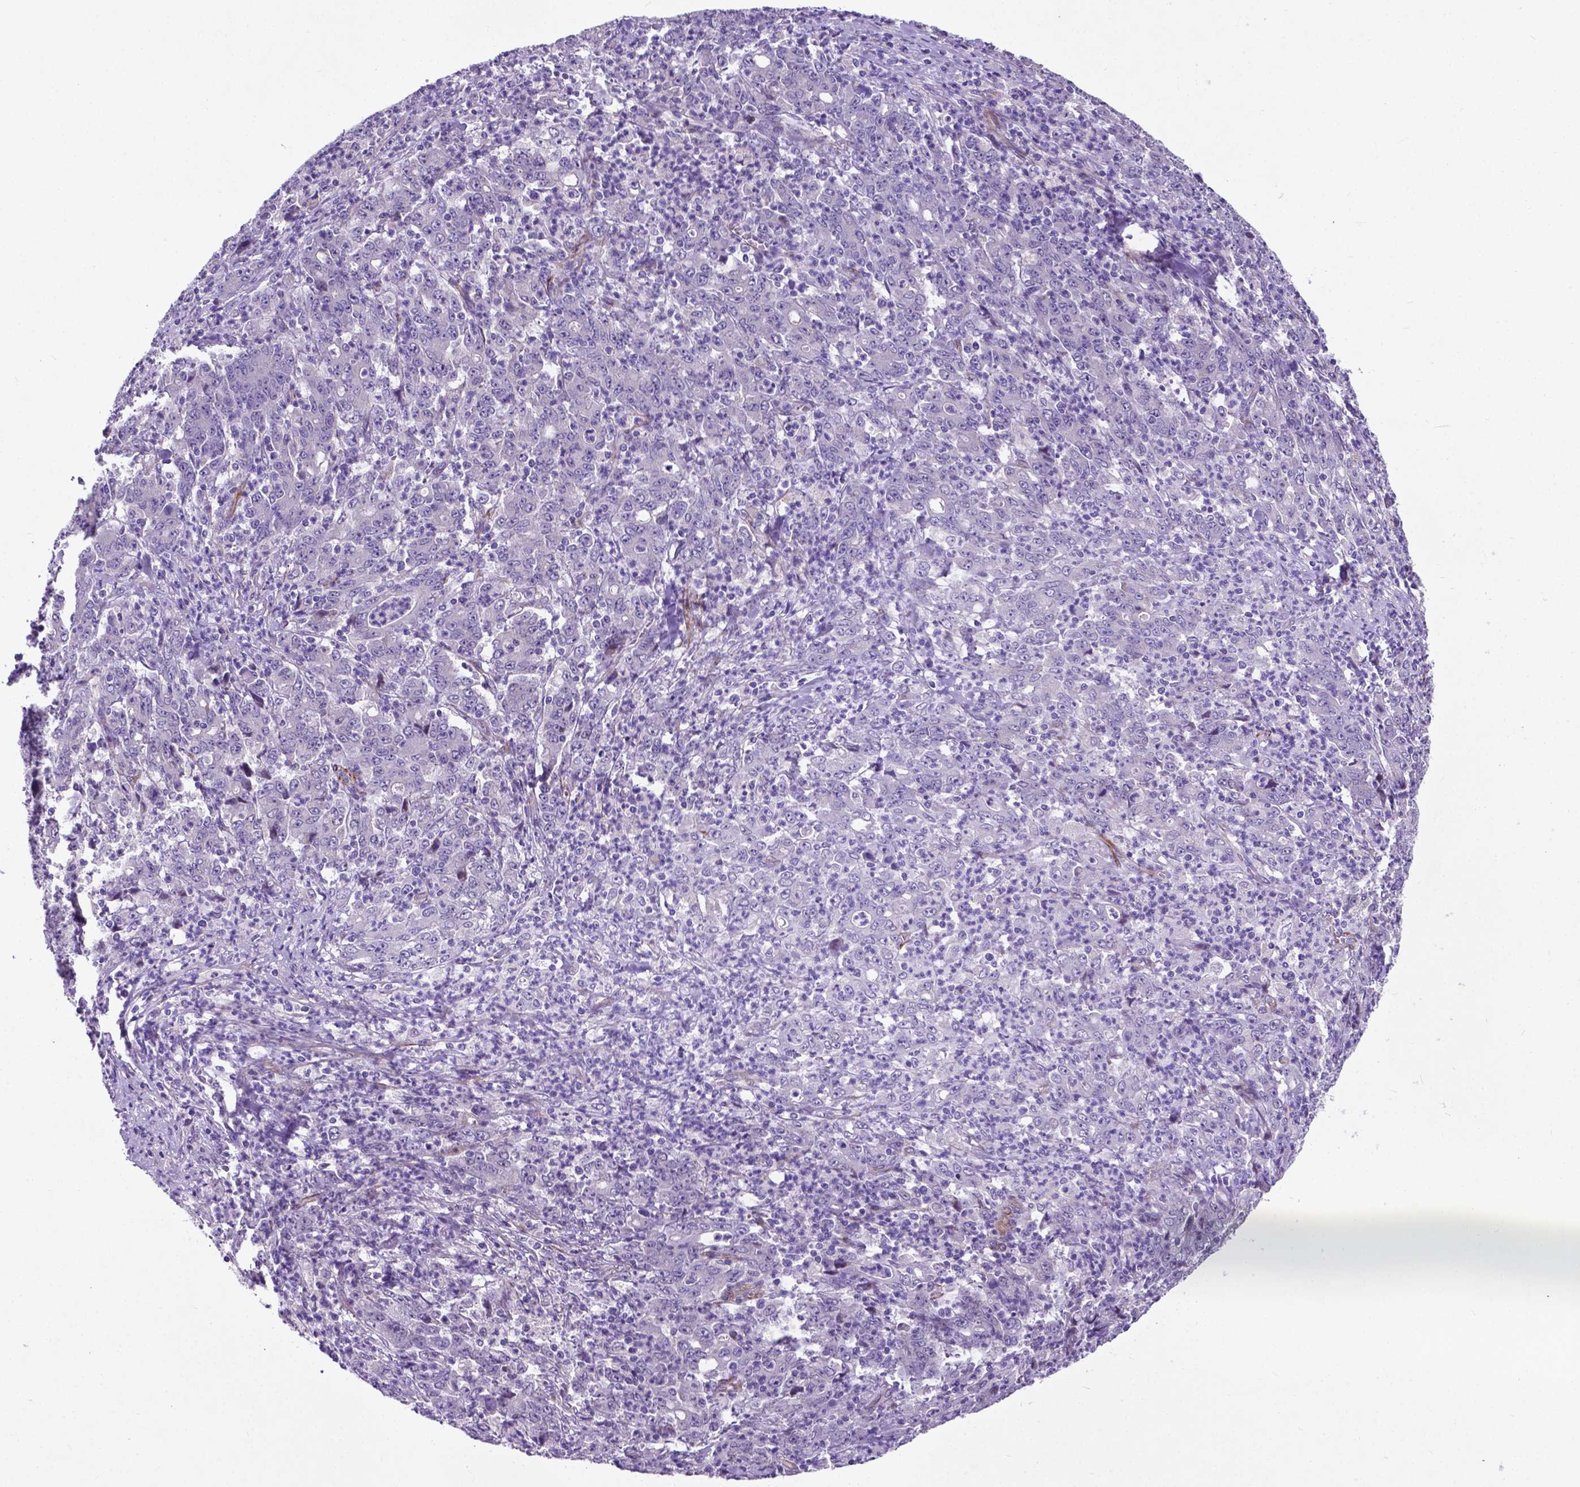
{"staining": {"intensity": "negative", "quantity": "none", "location": "none"}, "tissue": "stomach cancer", "cell_type": "Tumor cells", "image_type": "cancer", "snomed": [{"axis": "morphology", "description": "Adenocarcinoma, NOS"}, {"axis": "topography", "description": "Stomach, lower"}], "caption": "A micrograph of human stomach adenocarcinoma is negative for staining in tumor cells.", "gene": "PFKFB4", "patient": {"sex": "female", "age": 71}}